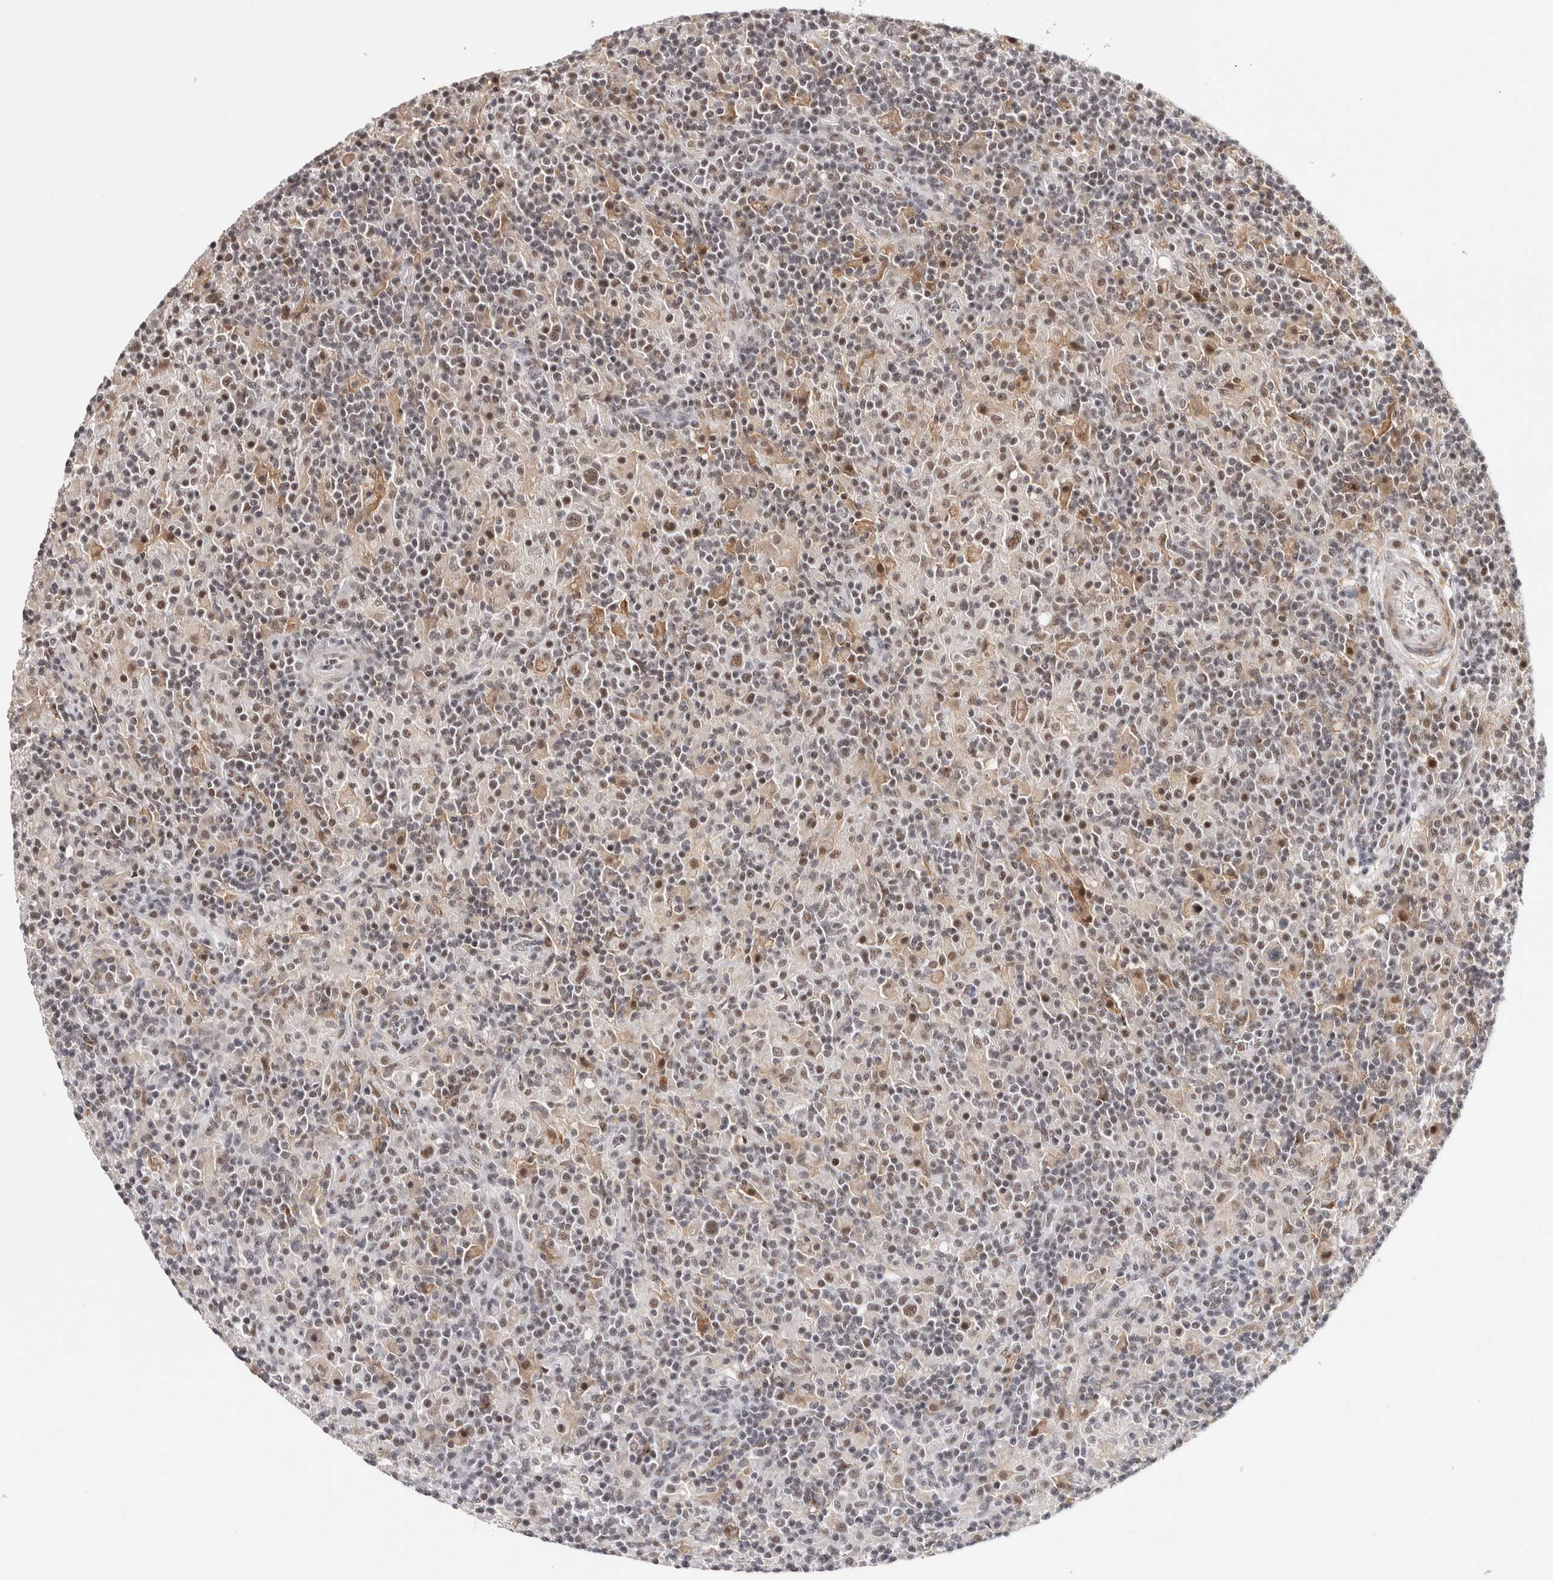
{"staining": {"intensity": "weak", "quantity": ">75%", "location": "nuclear"}, "tissue": "lymphoma", "cell_type": "Tumor cells", "image_type": "cancer", "snomed": [{"axis": "morphology", "description": "Hodgkin's disease, NOS"}, {"axis": "topography", "description": "Lymph node"}], "caption": "About >75% of tumor cells in lymphoma exhibit weak nuclear protein expression as visualized by brown immunohistochemical staining.", "gene": "ZNF830", "patient": {"sex": "male", "age": 70}}